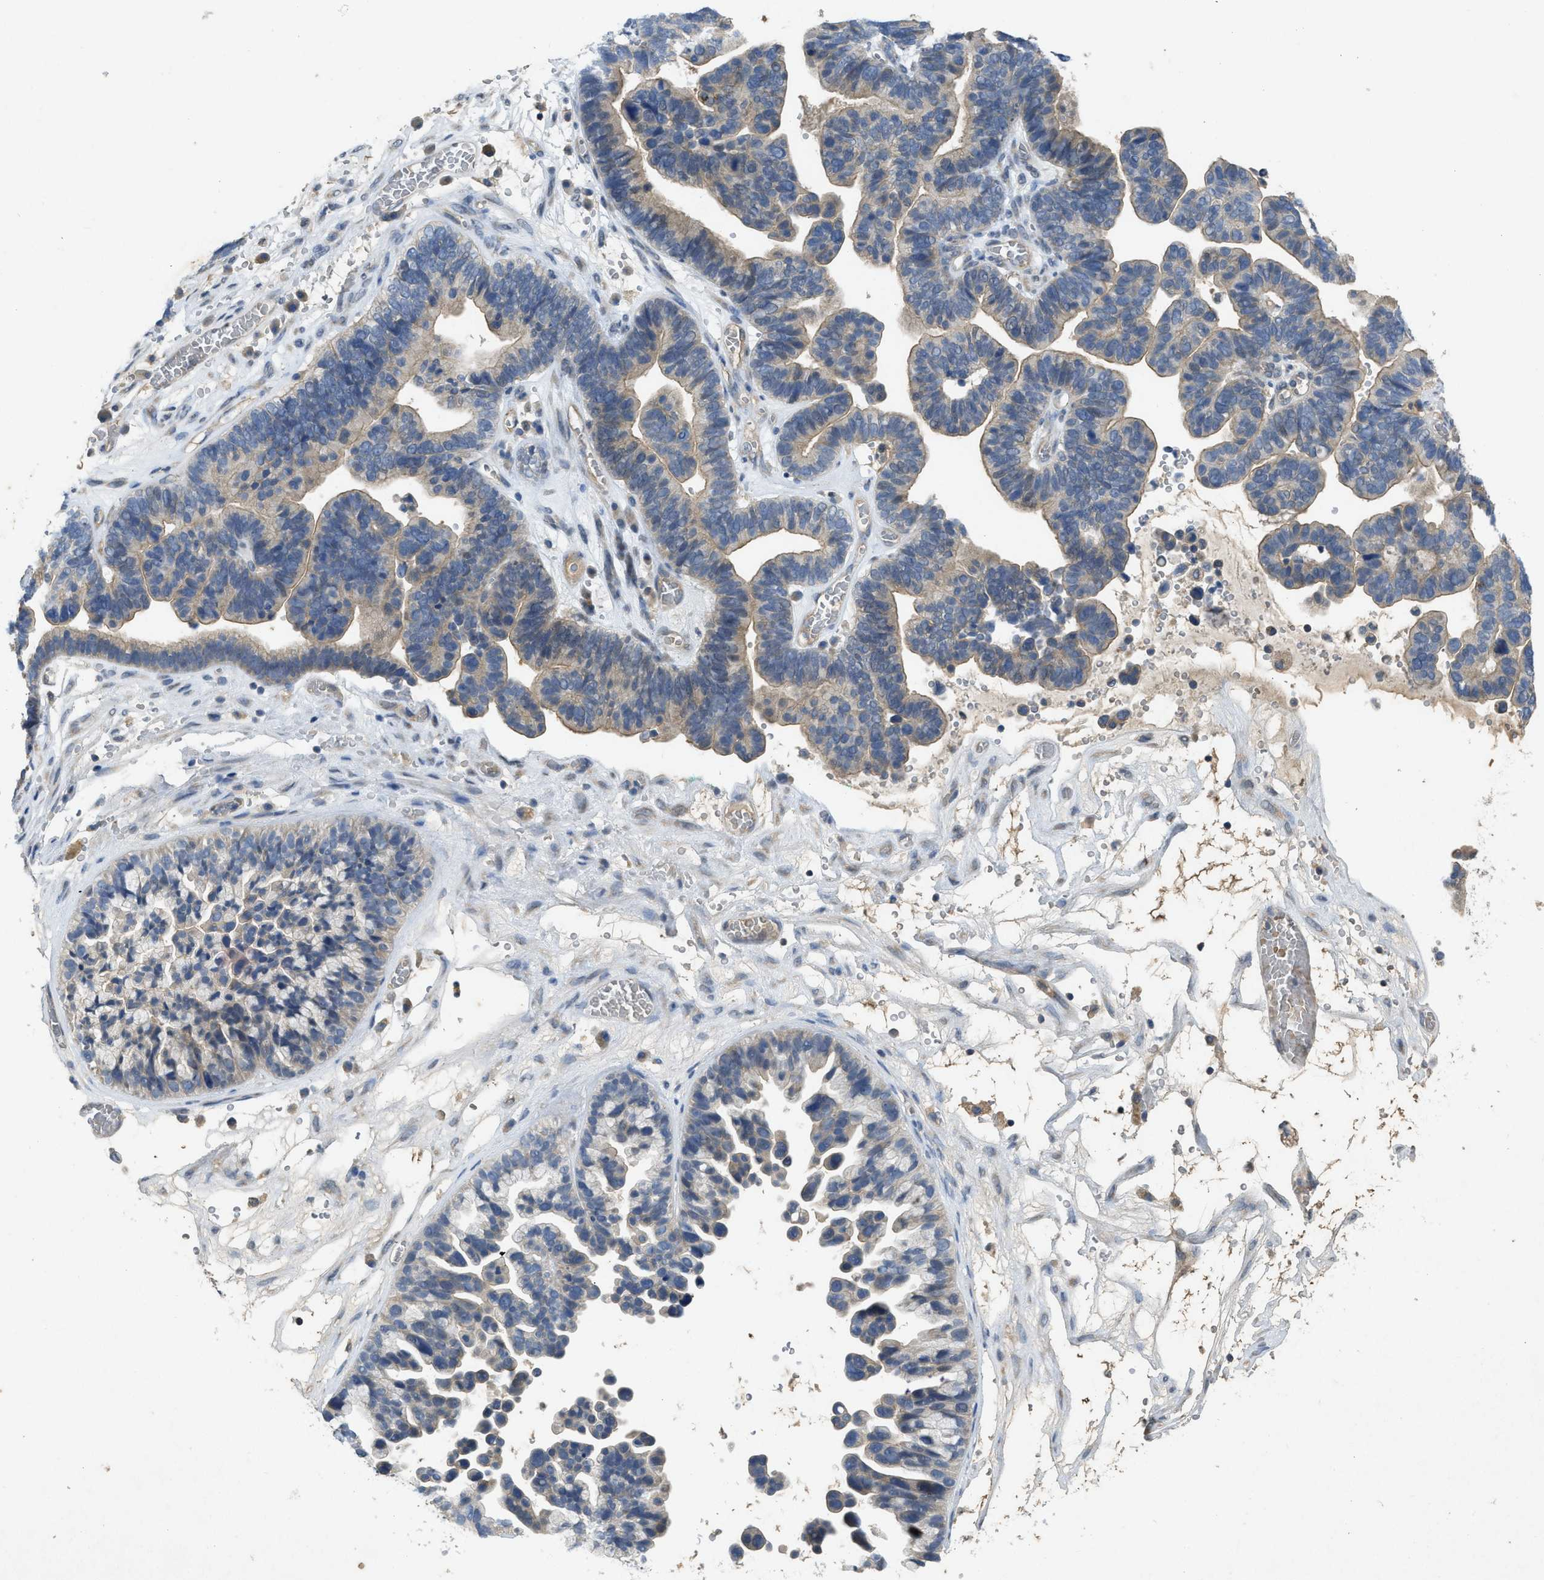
{"staining": {"intensity": "weak", "quantity": "<25%", "location": "cytoplasmic/membranous"}, "tissue": "ovarian cancer", "cell_type": "Tumor cells", "image_type": "cancer", "snomed": [{"axis": "morphology", "description": "Cystadenocarcinoma, serous, NOS"}, {"axis": "topography", "description": "Ovary"}], "caption": "This histopathology image is of ovarian cancer stained with immunohistochemistry to label a protein in brown with the nuclei are counter-stained blue. There is no staining in tumor cells.", "gene": "PPP3CA", "patient": {"sex": "female", "age": 56}}